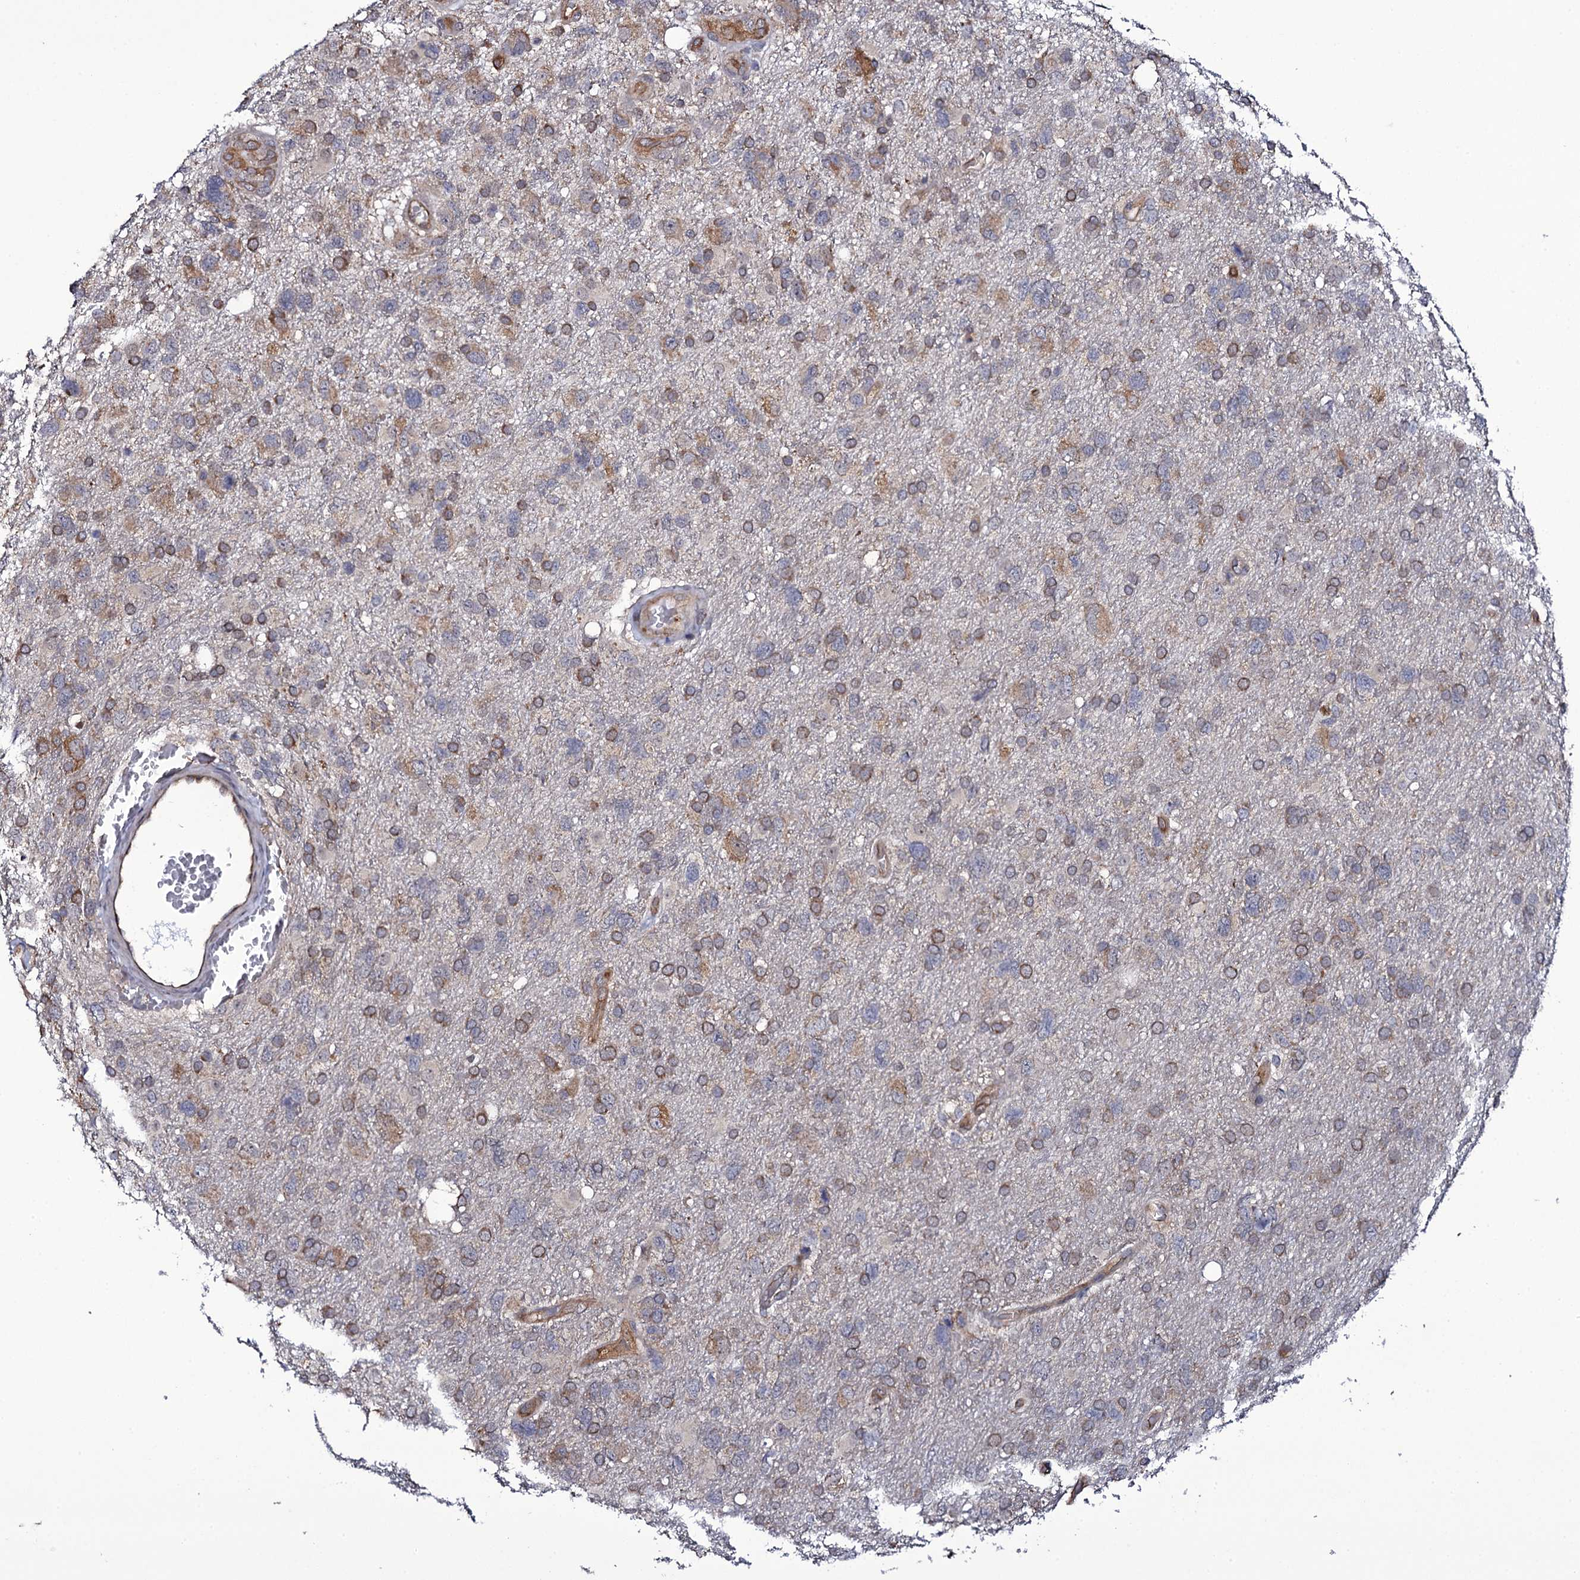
{"staining": {"intensity": "moderate", "quantity": "25%-75%", "location": "cytoplasmic/membranous"}, "tissue": "glioma", "cell_type": "Tumor cells", "image_type": "cancer", "snomed": [{"axis": "morphology", "description": "Glioma, malignant, High grade"}, {"axis": "topography", "description": "Brain"}], "caption": "Glioma stained with a protein marker demonstrates moderate staining in tumor cells.", "gene": "GAREM1", "patient": {"sex": "male", "age": 61}}